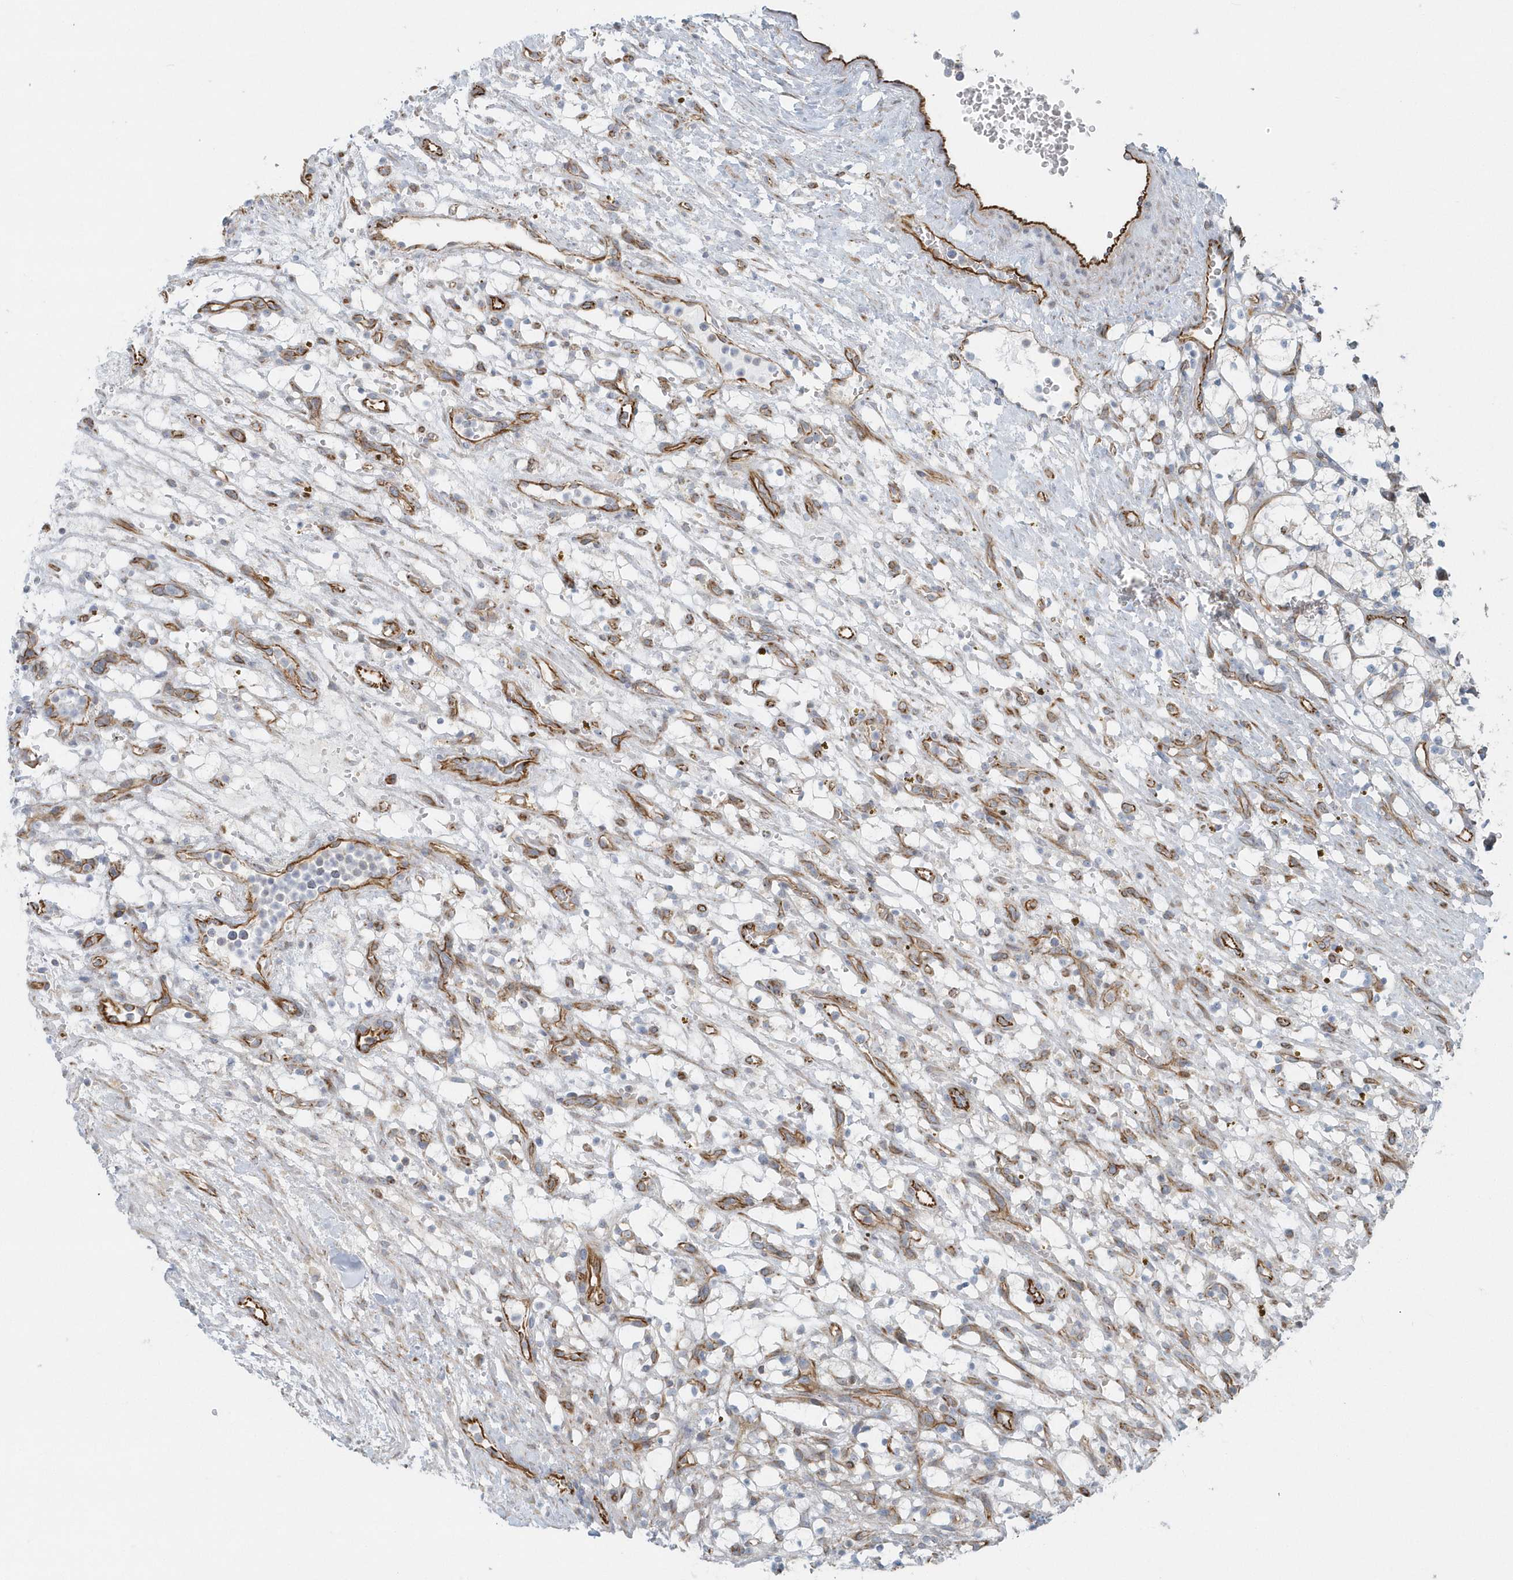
{"staining": {"intensity": "moderate", "quantity": "<25%", "location": "cytoplasmic/membranous"}, "tissue": "renal cancer", "cell_type": "Tumor cells", "image_type": "cancer", "snomed": [{"axis": "morphology", "description": "Adenocarcinoma, NOS"}, {"axis": "topography", "description": "Kidney"}], "caption": "Tumor cells exhibit low levels of moderate cytoplasmic/membranous positivity in approximately <25% of cells in adenocarcinoma (renal).", "gene": "GPR152", "patient": {"sex": "female", "age": 69}}